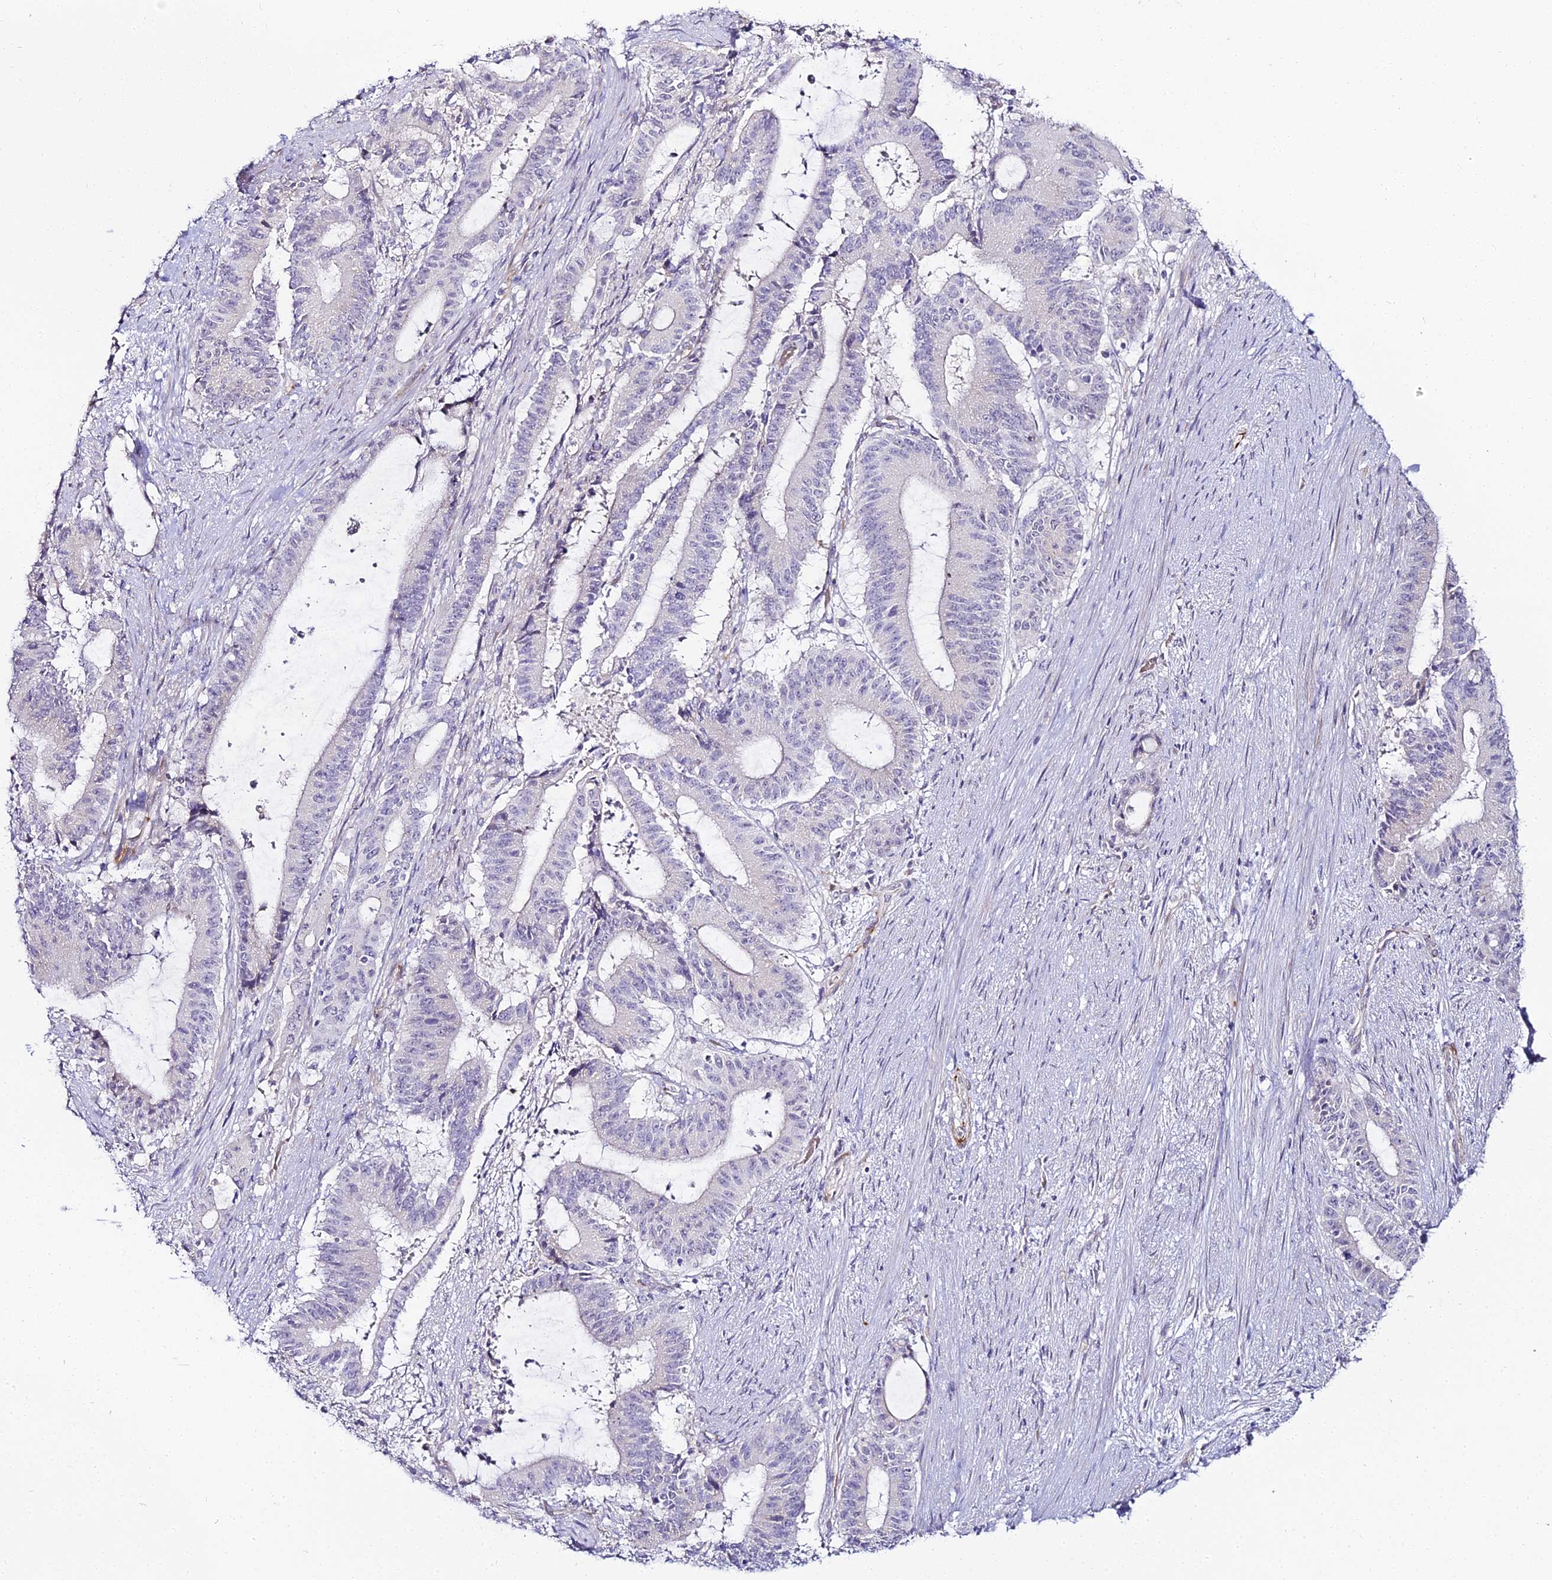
{"staining": {"intensity": "negative", "quantity": "none", "location": "none"}, "tissue": "liver cancer", "cell_type": "Tumor cells", "image_type": "cancer", "snomed": [{"axis": "morphology", "description": "Normal tissue, NOS"}, {"axis": "morphology", "description": "Cholangiocarcinoma"}, {"axis": "topography", "description": "Liver"}, {"axis": "topography", "description": "Peripheral nerve tissue"}], "caption": "Tumor cells show no significant expression in liver cancer.", "gene": "ALPG", "patient": {"sex": "female", "age": 73}}